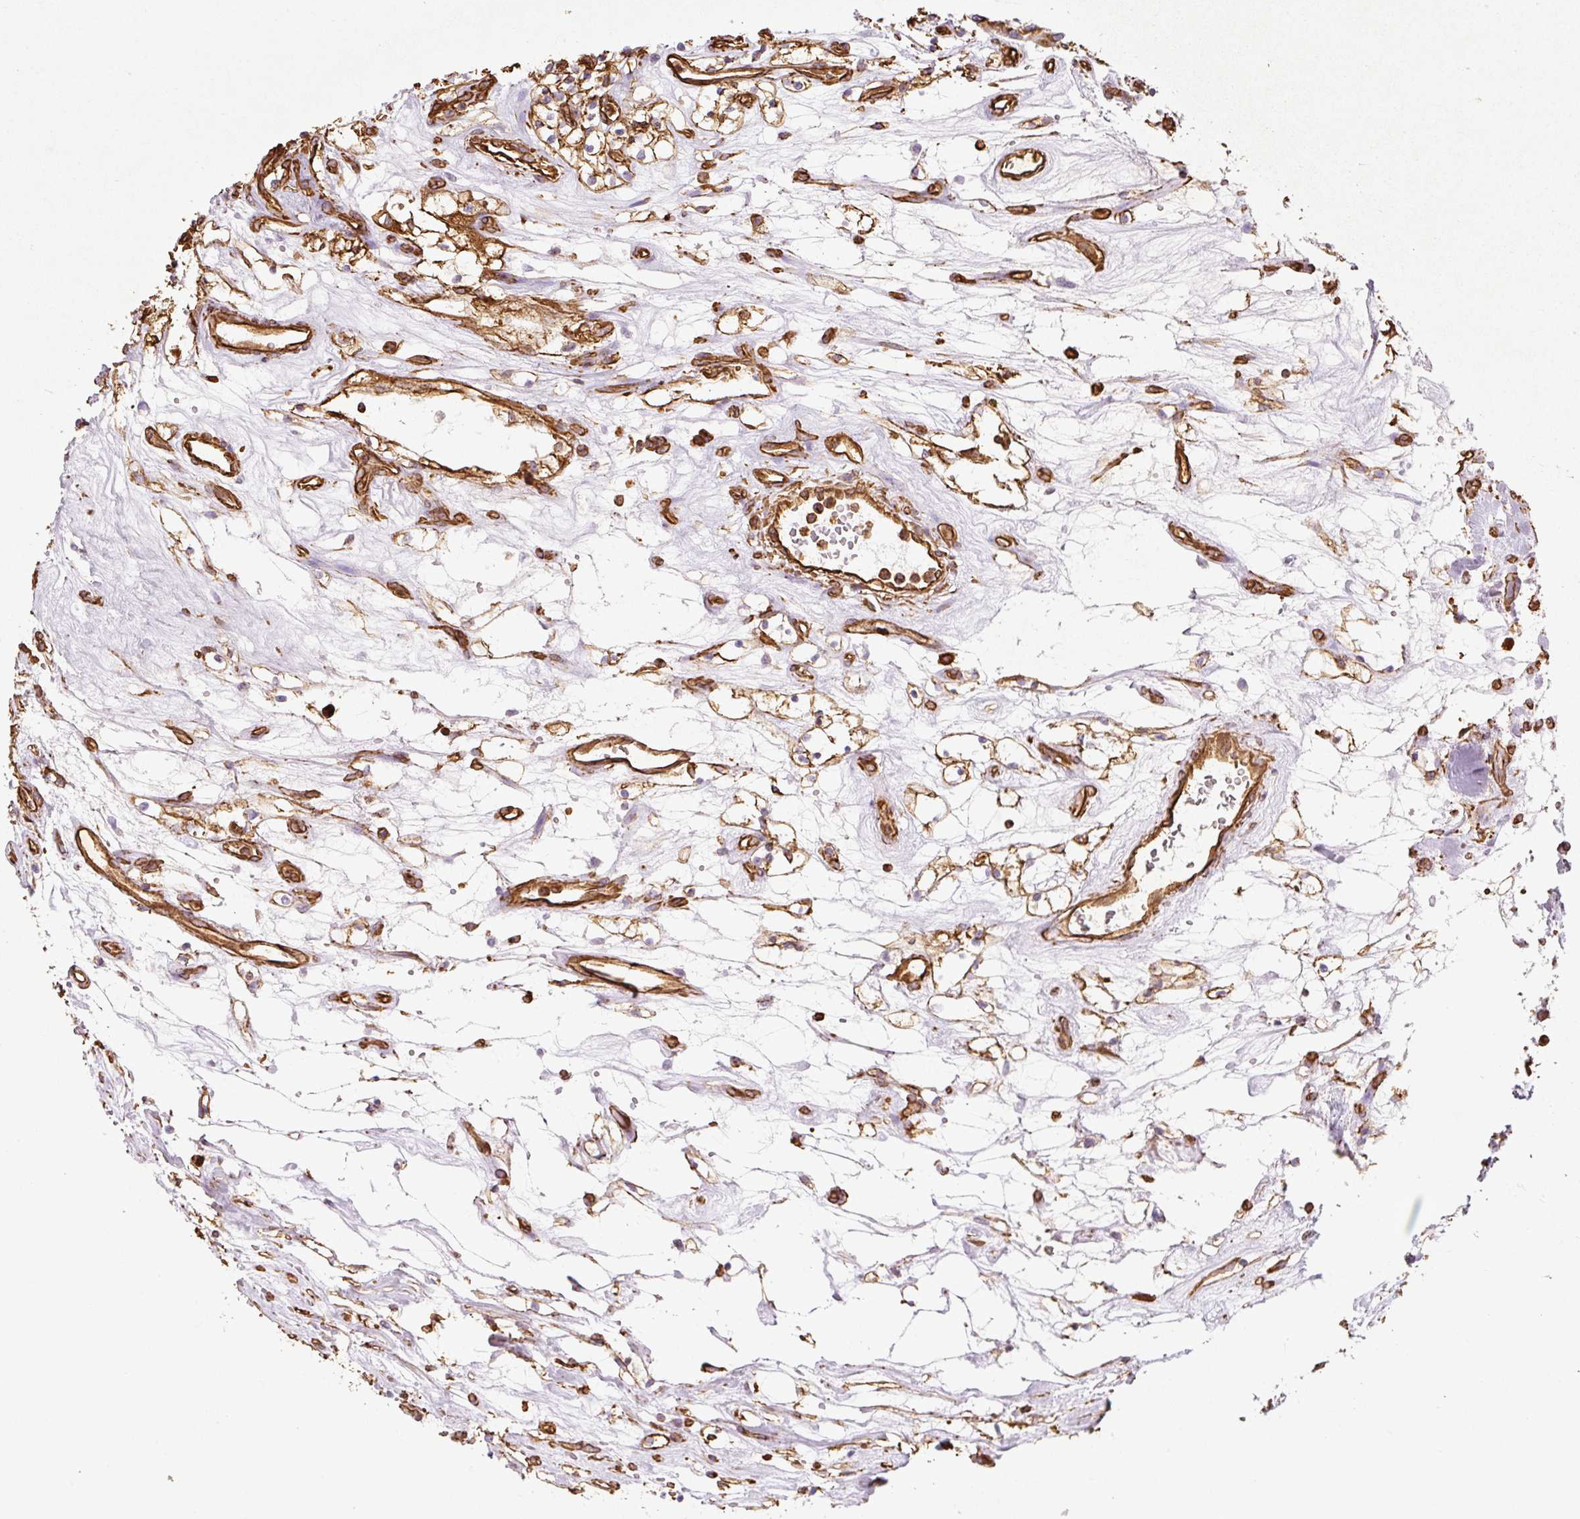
{"staining": {"intensity": "moderate", "quantity": ">75%", "location": "cytoplasmic/membranous"}, "tissue": "renal cancer", "cell_type": "Tumor cells", "image_type": "cancer", "snomed": [{"axis": "morphology", "description": "Adenocarcinoma, NOS"}, {"axis": "topography", "description": "Kidney"}], "caption": "Immunohistochemical staining of human renal adenocarcinoma demonstrates moderate cytoplasmic/membranous protein expression in approximately >75% of tumor cells.", "gene": "VIM", "patient": {"sex": "female", "age": 69}}